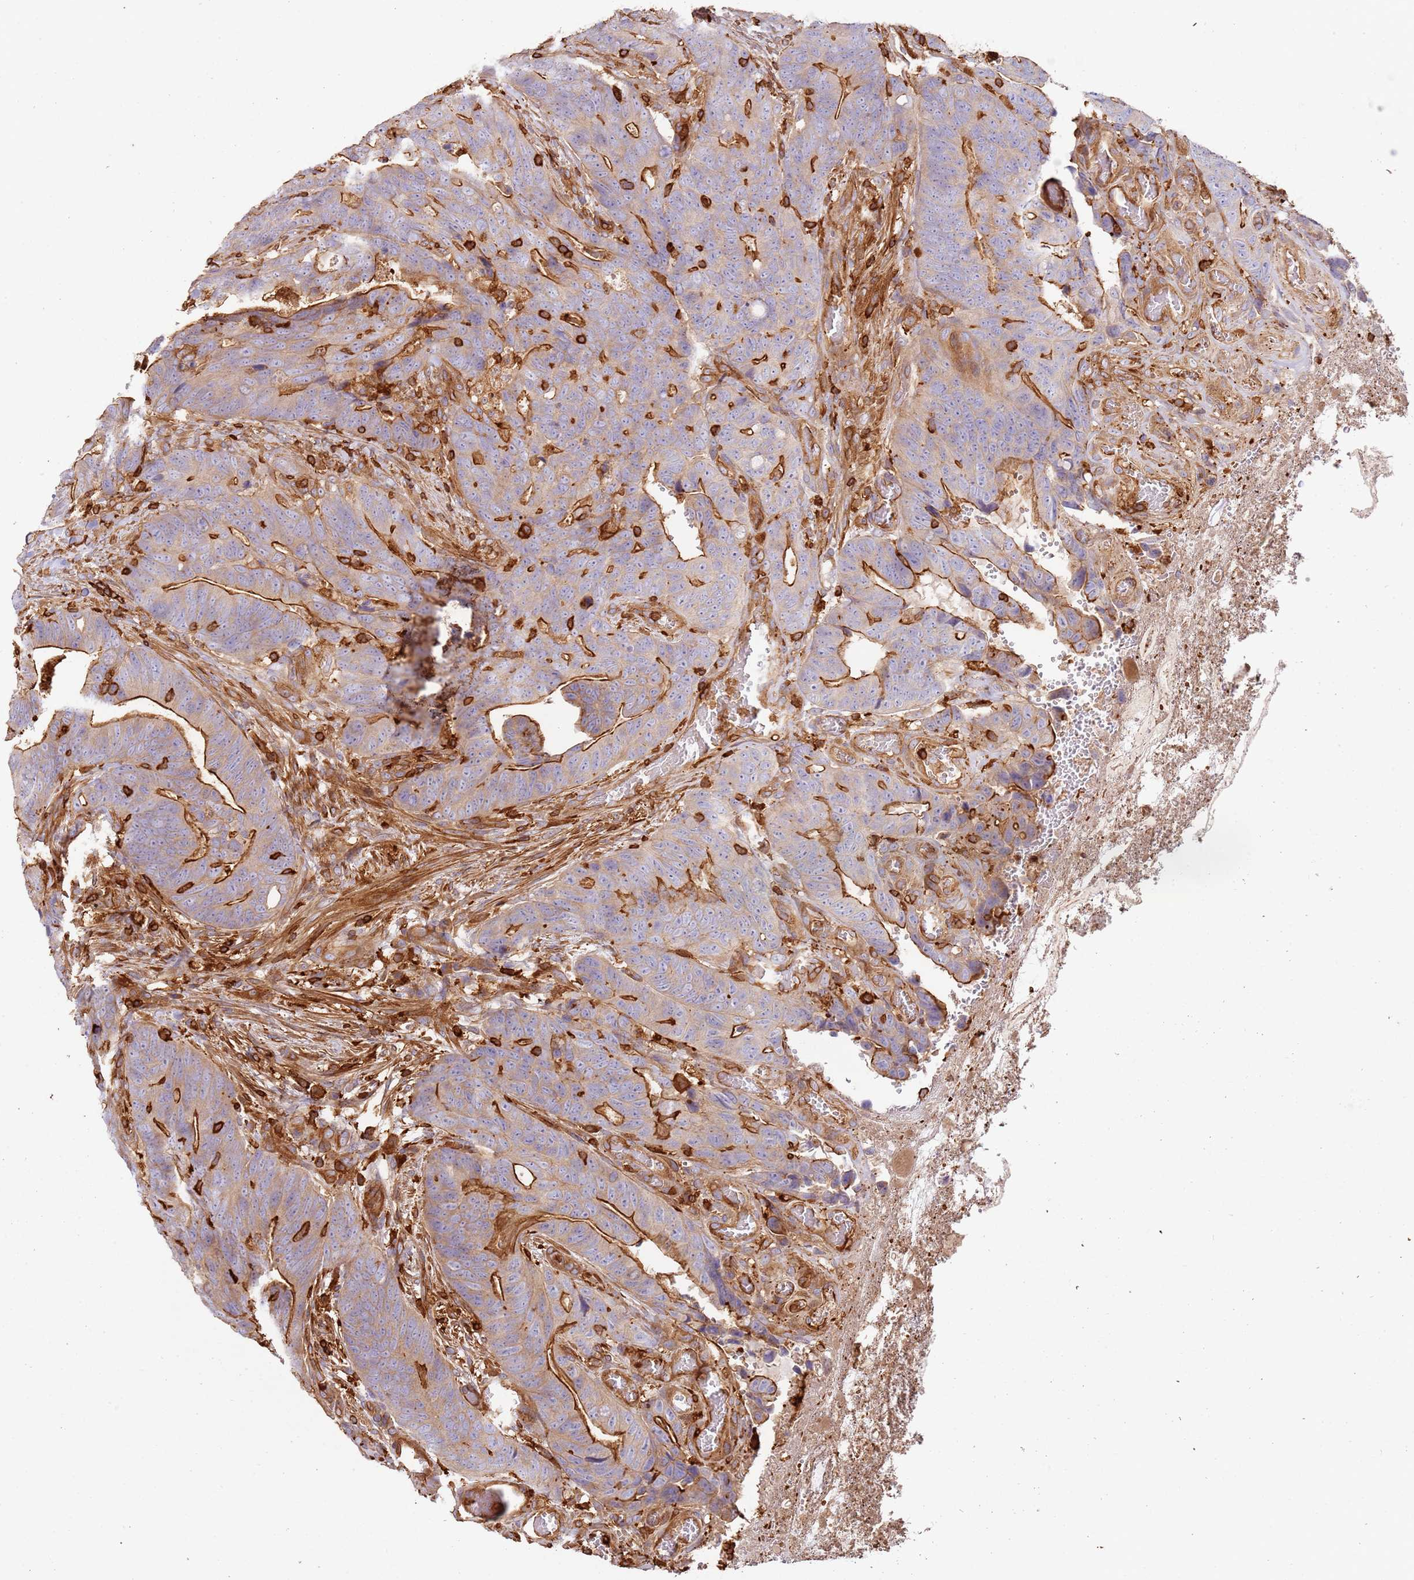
{"staining": {"intensity": "strong", "quantity": "25%-75%", "location": "cytoplasmic/membranous"}, "tissue": "colorectal cancer", "cell_type": "Tumor cells", "image_type": "cancer", "snomed": [{"axis": "morphology", "description": "Adenocarcinoma, NOS"}, {"axis": "topography", "description": "Colon"}], "caption": "Immunohistochemical staining of human colorectal adenocarcinoma demonstrates high levels of strong cytoplasmic/membranous expression in approximately 25%-75% of tumor cells.", "gene": "OR6P1", "patient": {"sex": "female", "age": 82}}